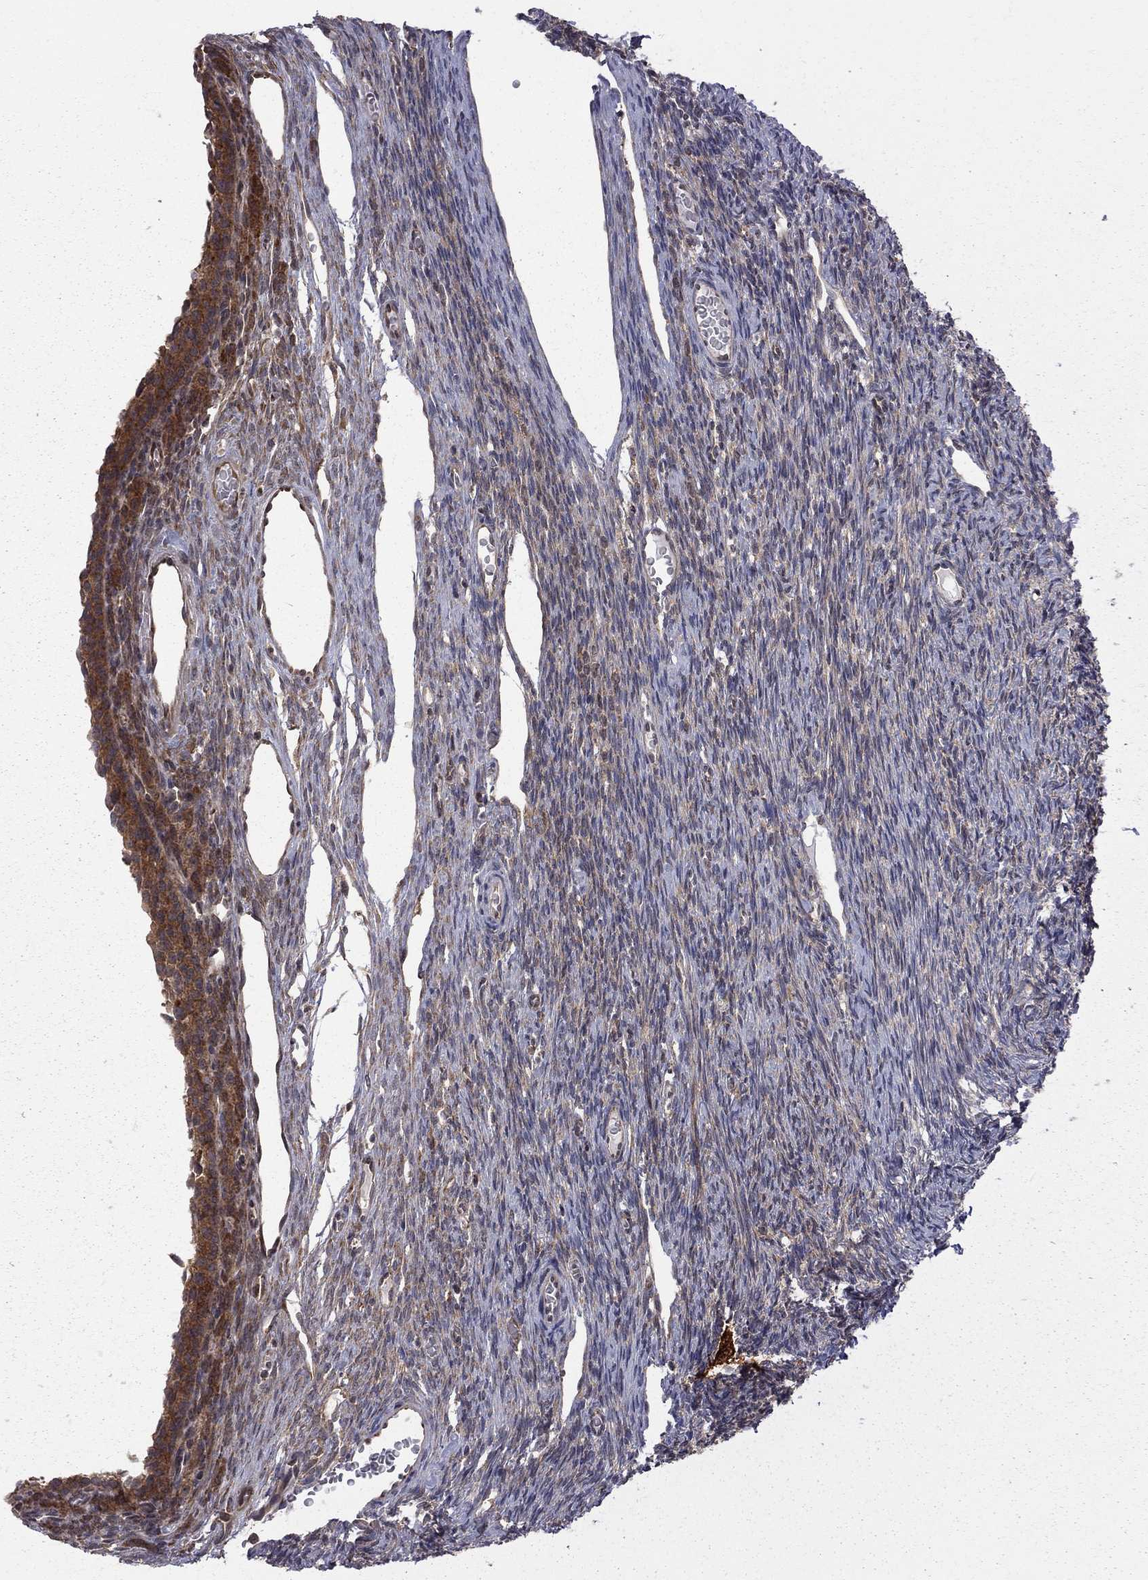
{"staining": {"intensity": "moderate", "quantity": "25%-75%", "location": "cytoplasmic/membranous"}, "tissue": "ovary", "cell_type": "Ovarian stroma cells", "image_type": "normal", "snomed": [{"axis": "morphology", "description": "Normal tissue, NOS"}, {"axis": "topography", "description": "Ovary"}], "caption": "Immunohistochemical staining of benign human ovary demonstrates medium levels of moderate cytoplasmic/membranous expression in approximately 25%-75% of ovarian stroma cells.", "gene": "NAA50", "patient": {"sex": "female", "age": 27}}